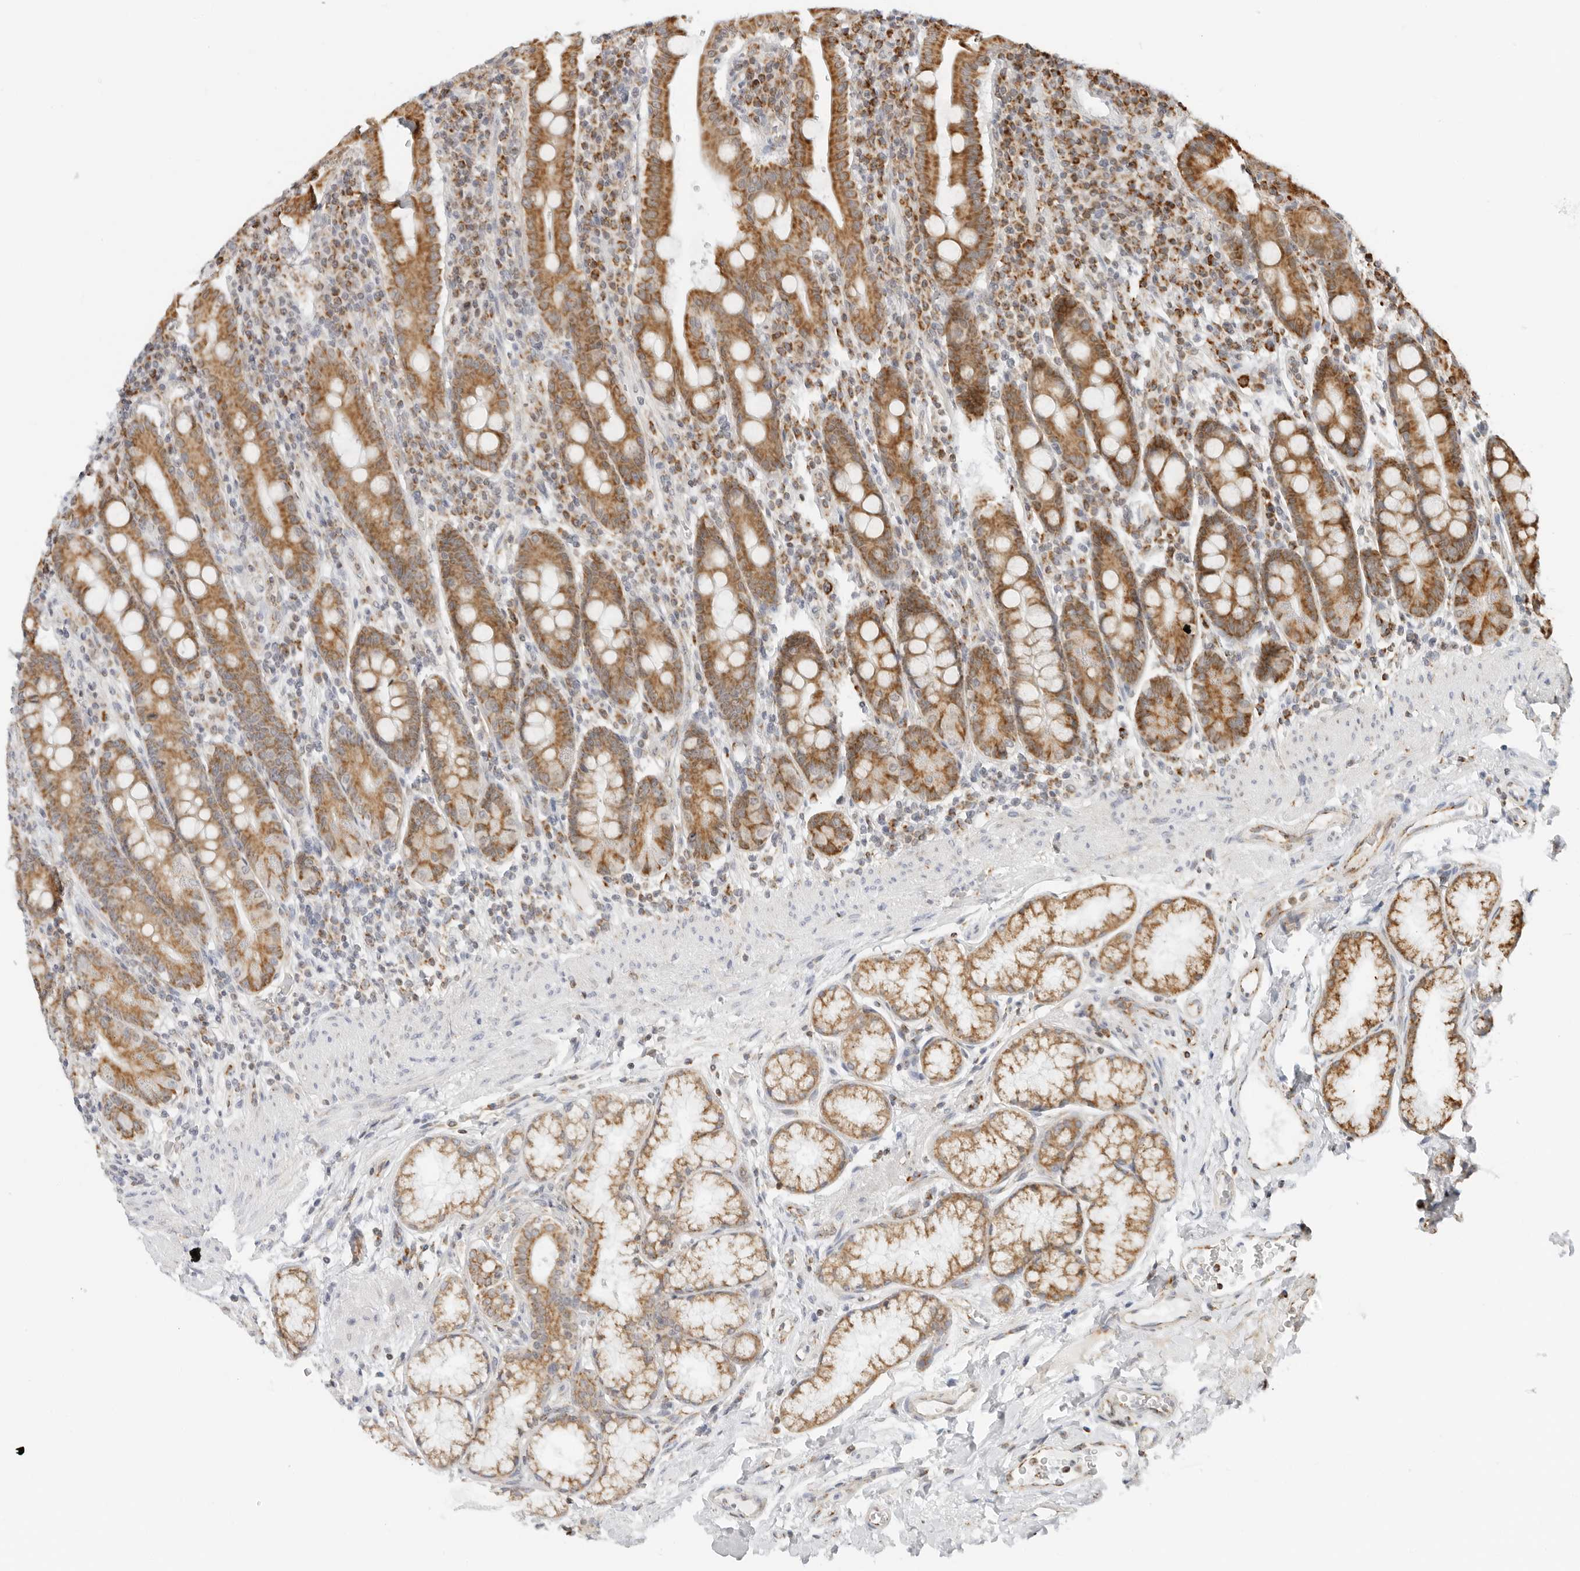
{"staining": {"intensity": "moderate", "quantity": ">75%", "location": "cytoplasmic/membranous"}, "tissue": "duodenum", "cell_type": "Glandular cells", "image_type": "normal", "snomed": [{"axis": "morphology", "description": "Normal tissue, NOS"}, {"axis": "morphology", "description": "Adenocarcinoma, NOS"}, {"axis": "topography", "description": "Pancreas"}, {"axis": "topography", "description": "Duodenum"}], "caption": "Brown immunohistochemical staining in benign human duodenum displays moderate cytoplasmic/membranous positivity in about >75% of glandular cells.", "gene": "RC3H1", "patient": {"sex": "male", "age": 50}}